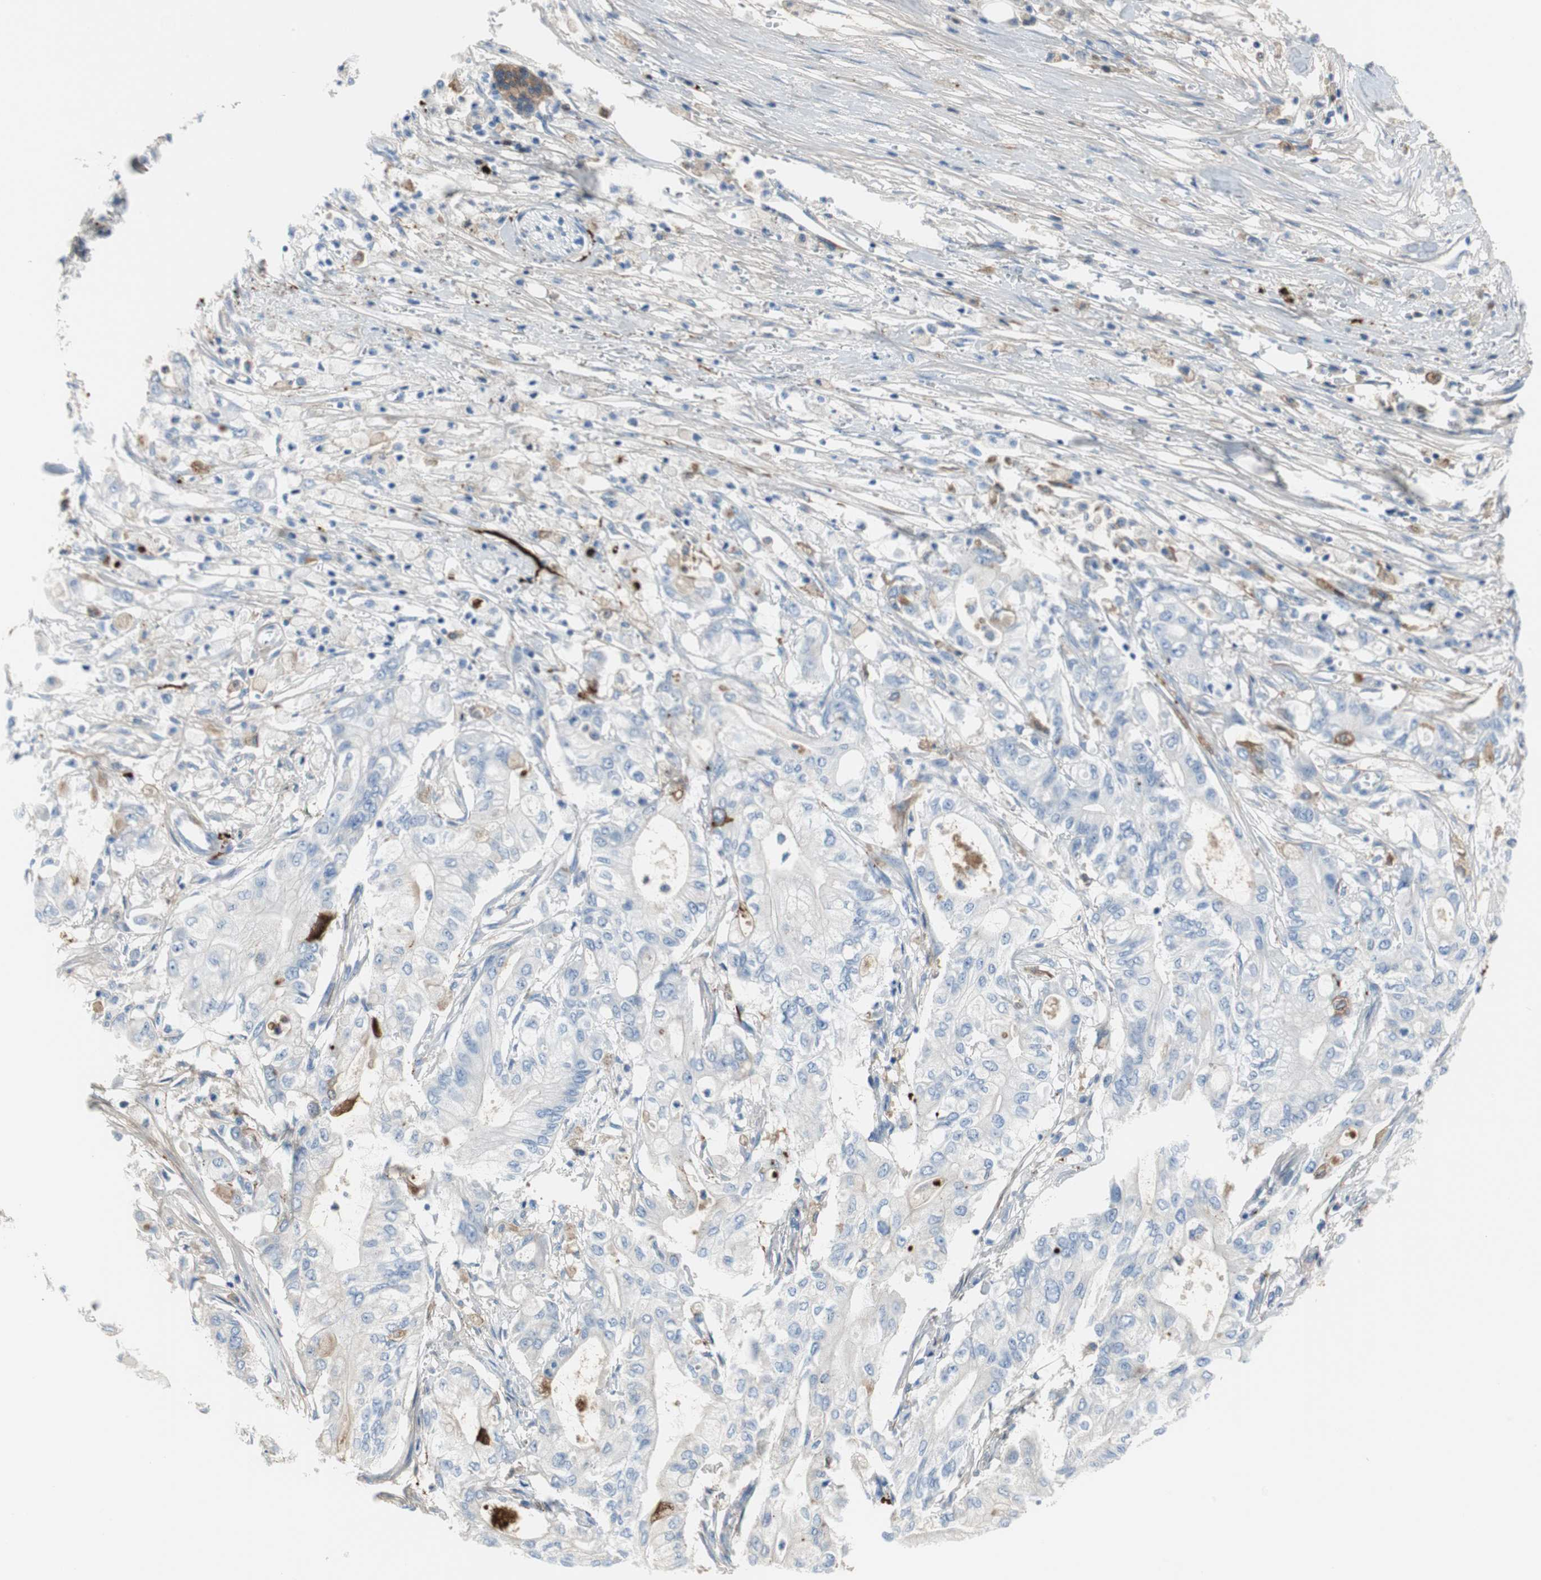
{"staining": {"intensity": "weak", "quantity": "<25%", "location": "cytoplasmic/membranous"}, "tissue": "pancreatic cancer", "cell_type": "Tumor cells", "image_type": "cancer", "snomed": [{"axis": "morphology", "description": "Adenocarcinoma, NOS"}, {"axis": "topography", "description": "Pancreas"}], "caption": "A high-resolution micrograph shows immunohistochemistry (IHC) staining of pancreatic cancer (adenocarcinoma), which displays no significant expression in tumor cells.", "gene": "APCS", "patient": {"sex": "male", "age": 70}}